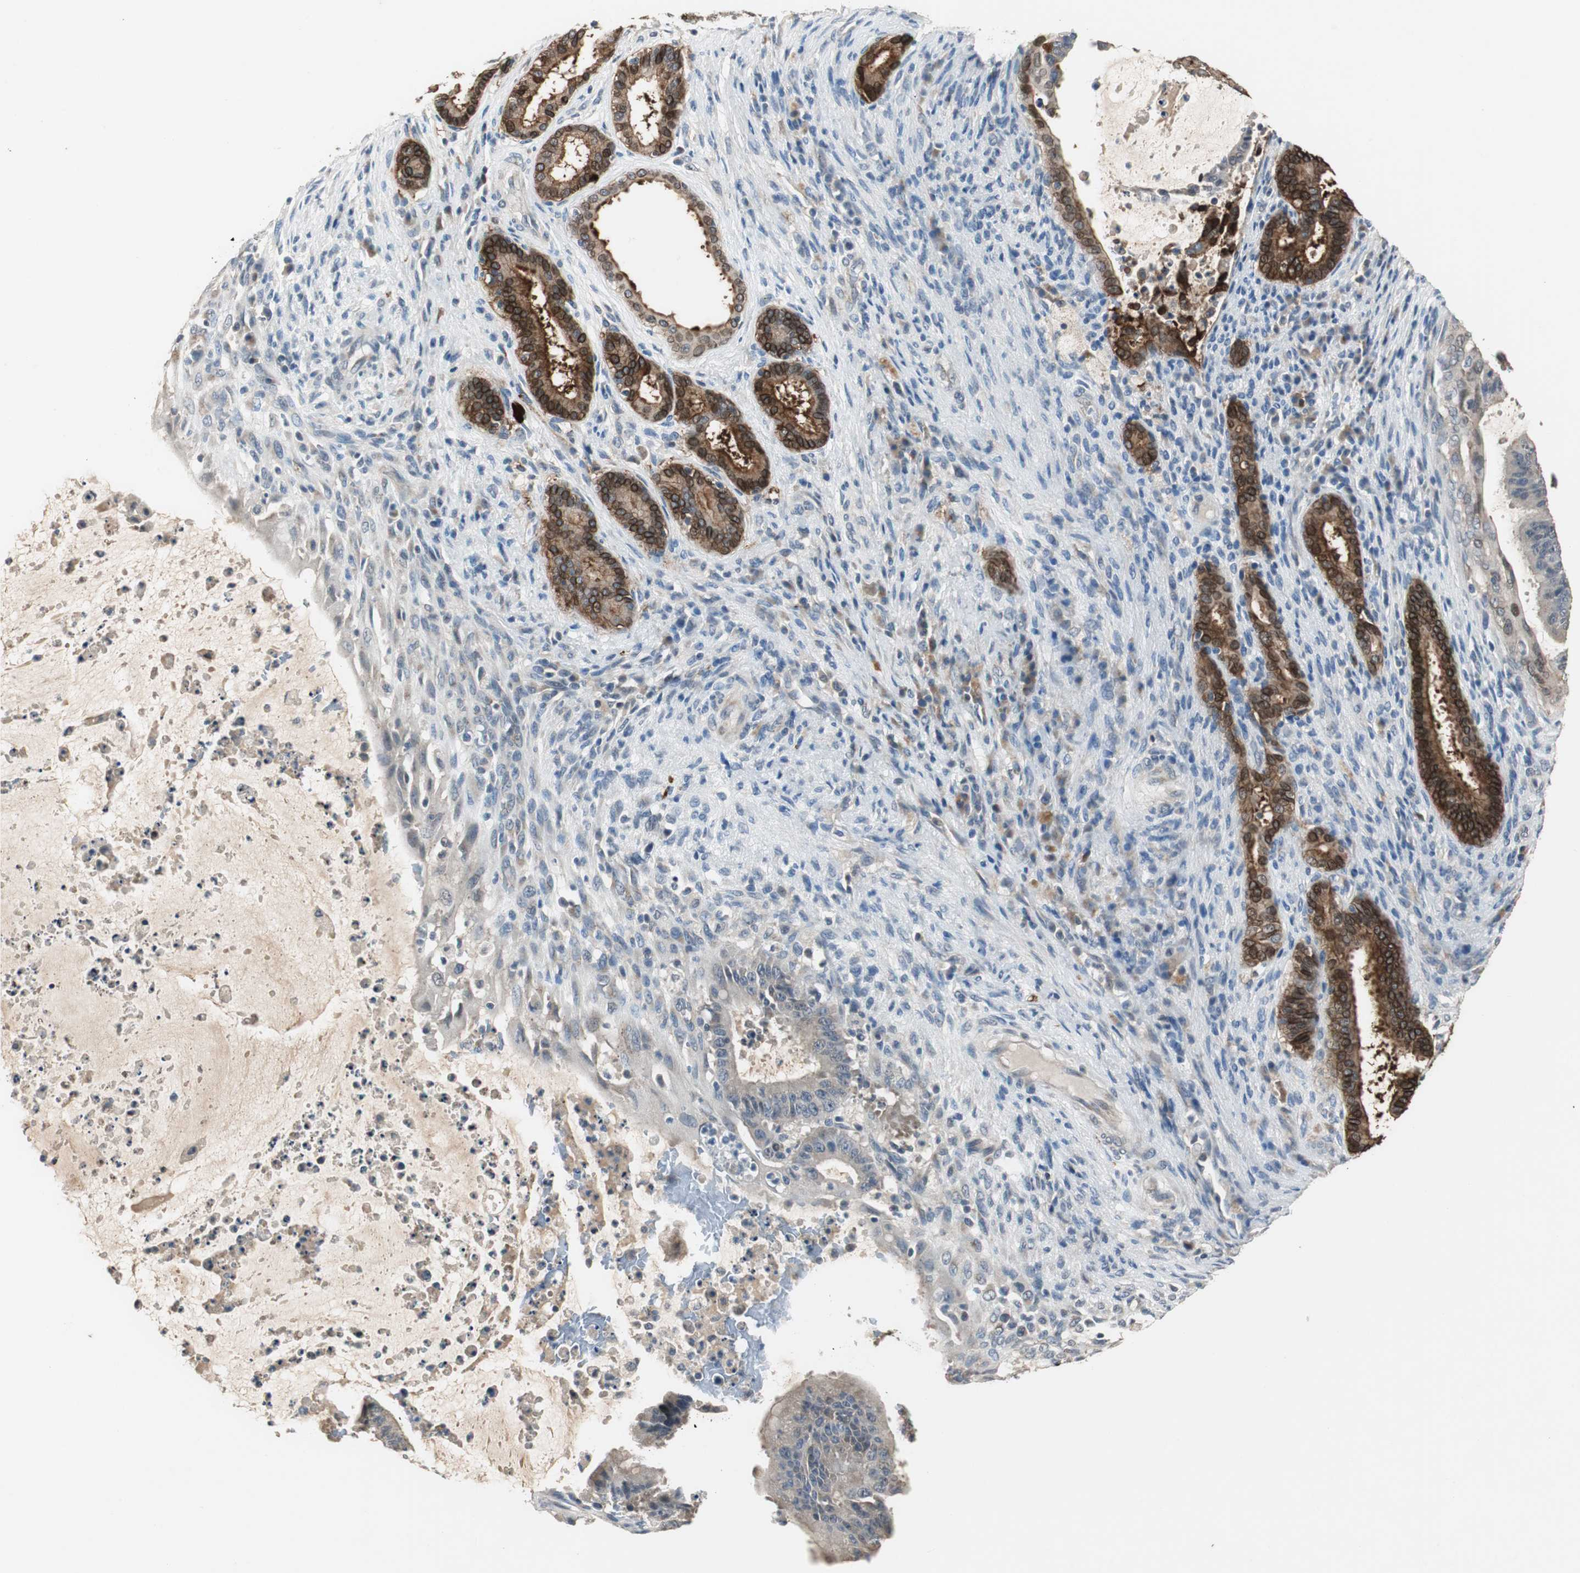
{"staining": {"intensity": "weak", "quantity": "<25%", "location": "cytoplasmic/membranous"}, "tissue": "liver cancer", "cell_type": "Tumor cells", "image_type": "cancer", "snomed": [{"axis": "morphology", "description": "Cholangiocarcinoma"}, {"axis": "topography", "description": "Liver"}], "caption": "Immunohistochemistry (IHC) histopathology image of neoplastic tissue: human liver cancer (cholangiocarcinoma) stained with DAB exhibits no significant protein staining in tumor cells. (Stains: DAB immunohistochemistry (IHC) with hematoxylin counter stain, Microscopy: brightfield microscopy at high magnification).", "gene": "PTPRN2", "patient": {"sex": "female", "age": 73}}